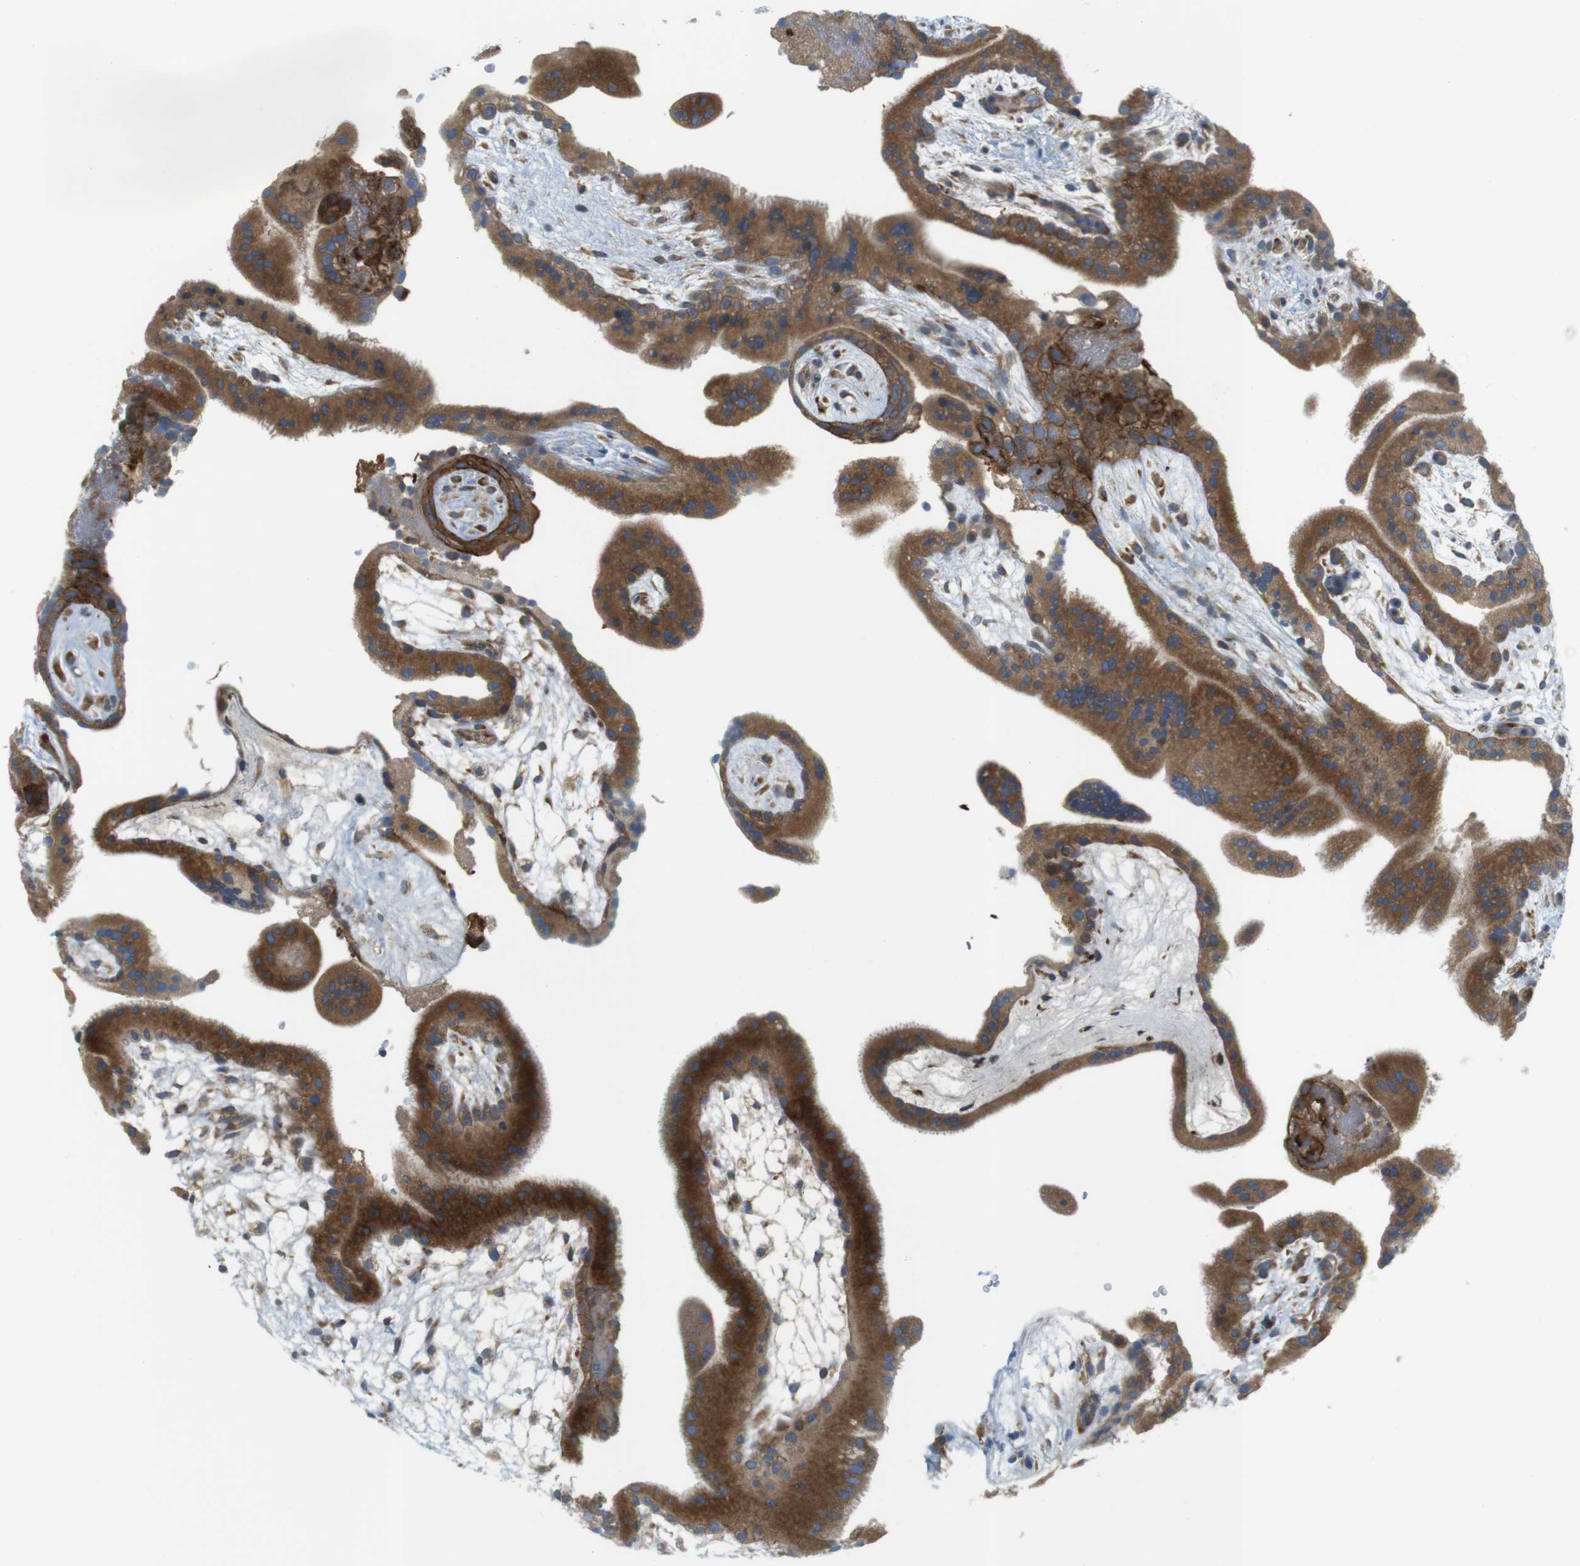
{"staining": {"intensity": "strong", "quantity": ">75%", "location": "cytoplasmic/membranous"}, "tissue": "placenta", "cell_type": "Trophoblastic cells", "image_type": "normal", "snomed": [{"axis": "morphology", "description": "Normal tissue, NOS"}, {"axis": "topography", "description": "Placenta"}], "caption": "Brown immunohistochemical staining in unremarkable placenta exhibits strong cytoplasmic/membranous positivity in about >75% of trophoblastic cells.", "gene": "GJC3", "patient": {"sex": "female", "age": 19}}